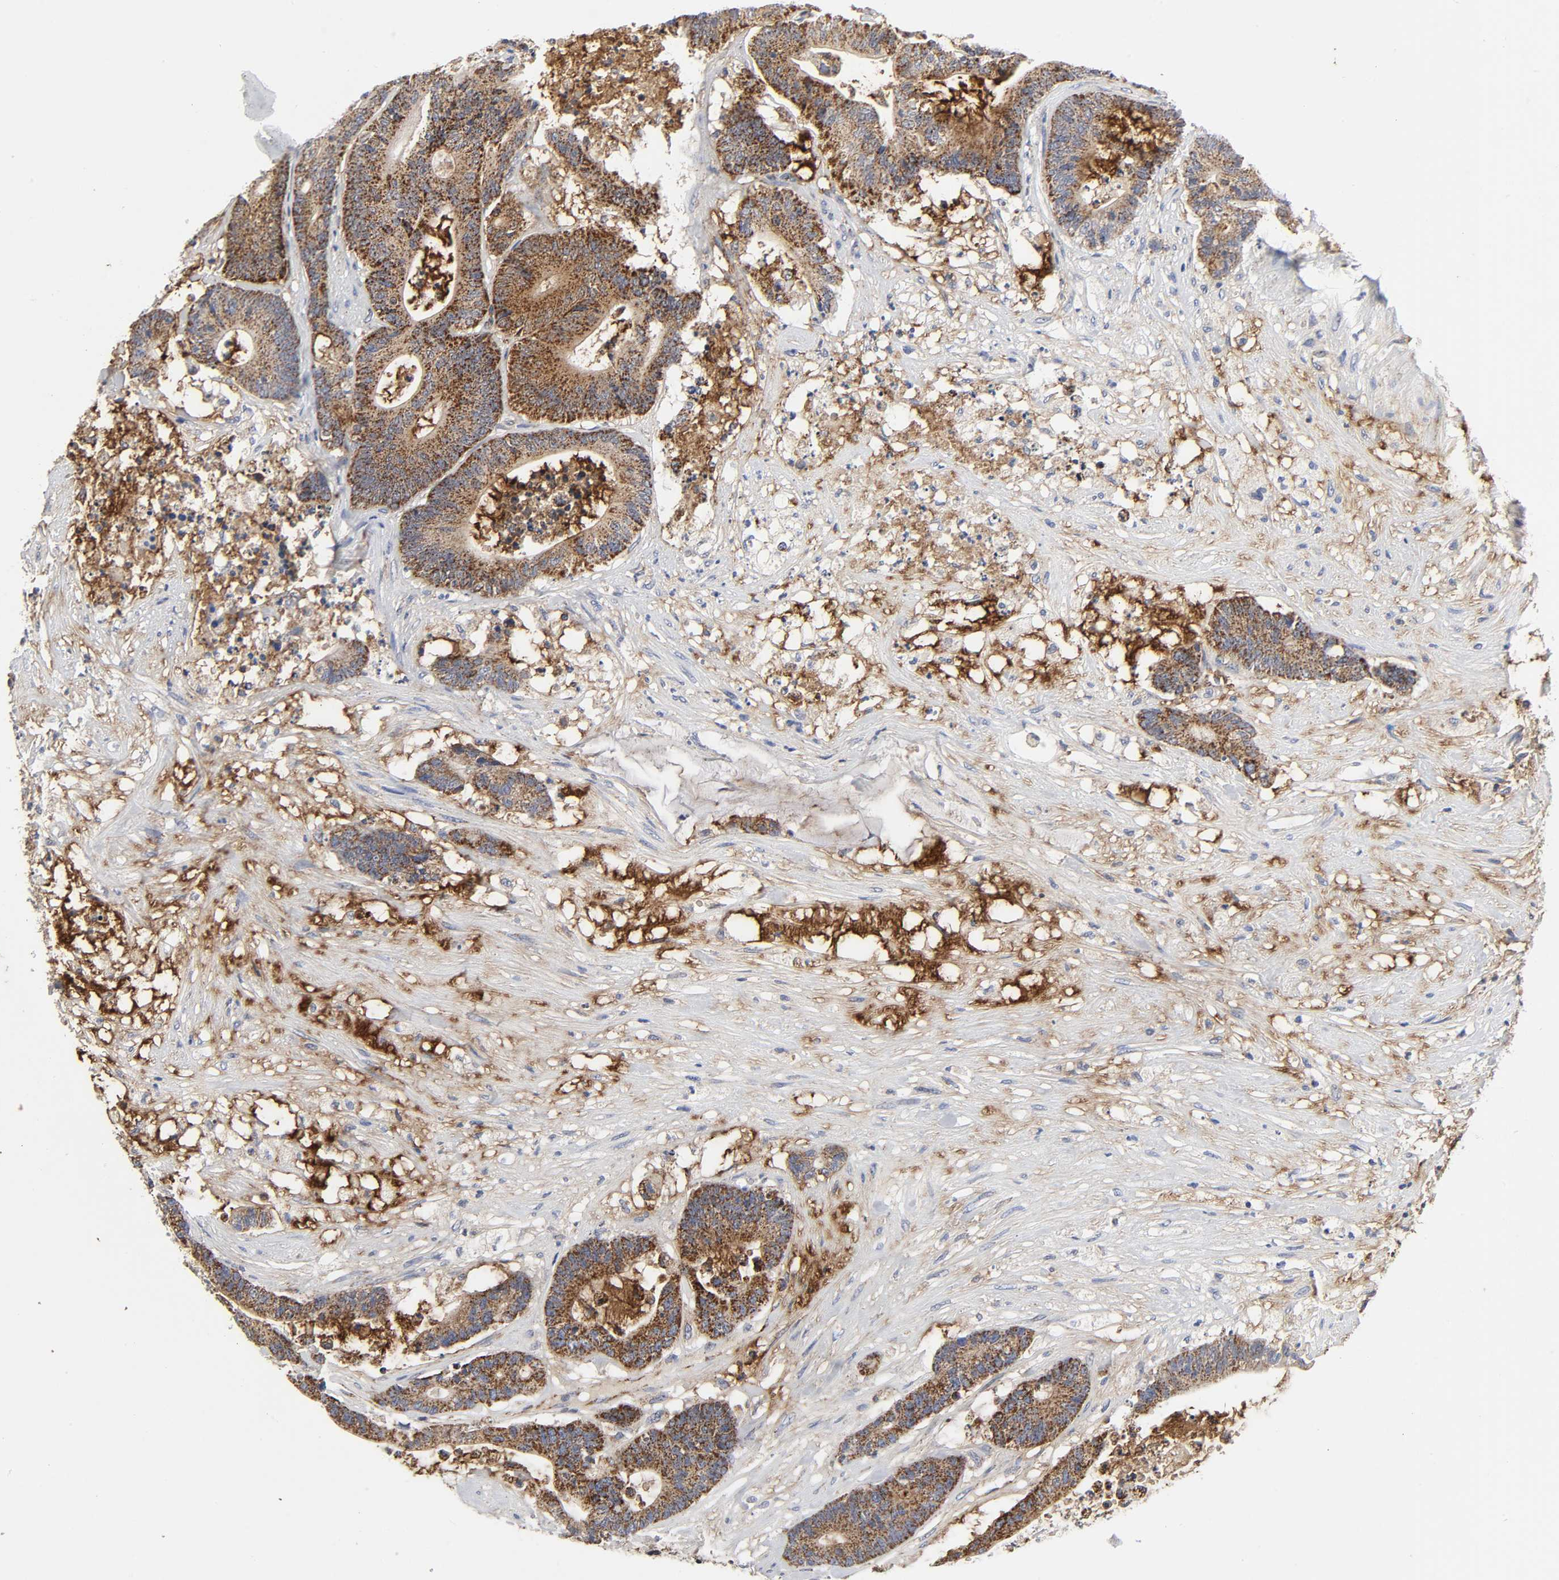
{"staining": {"intensity": "strong", "quantity": ">75%", "location": "cytoplasmic/membranous"}, "tissue": "colorectal cancer", "cell_type": "Tumor cells", "image_type": "cancer", "snomed": [{"axis": "morphology", "description": "Adenocarcinoma, NOS"}, {"axis": "topography", "description": "Colon"}], "caption": "A histopathology image of human colorectal adenocarcinoma stained for a protein reveals strong cytoplasmic/membranous brown staining in tumor cells.", "gene": "AOPEP", "patient": {"sex": "female", "age": 84}}